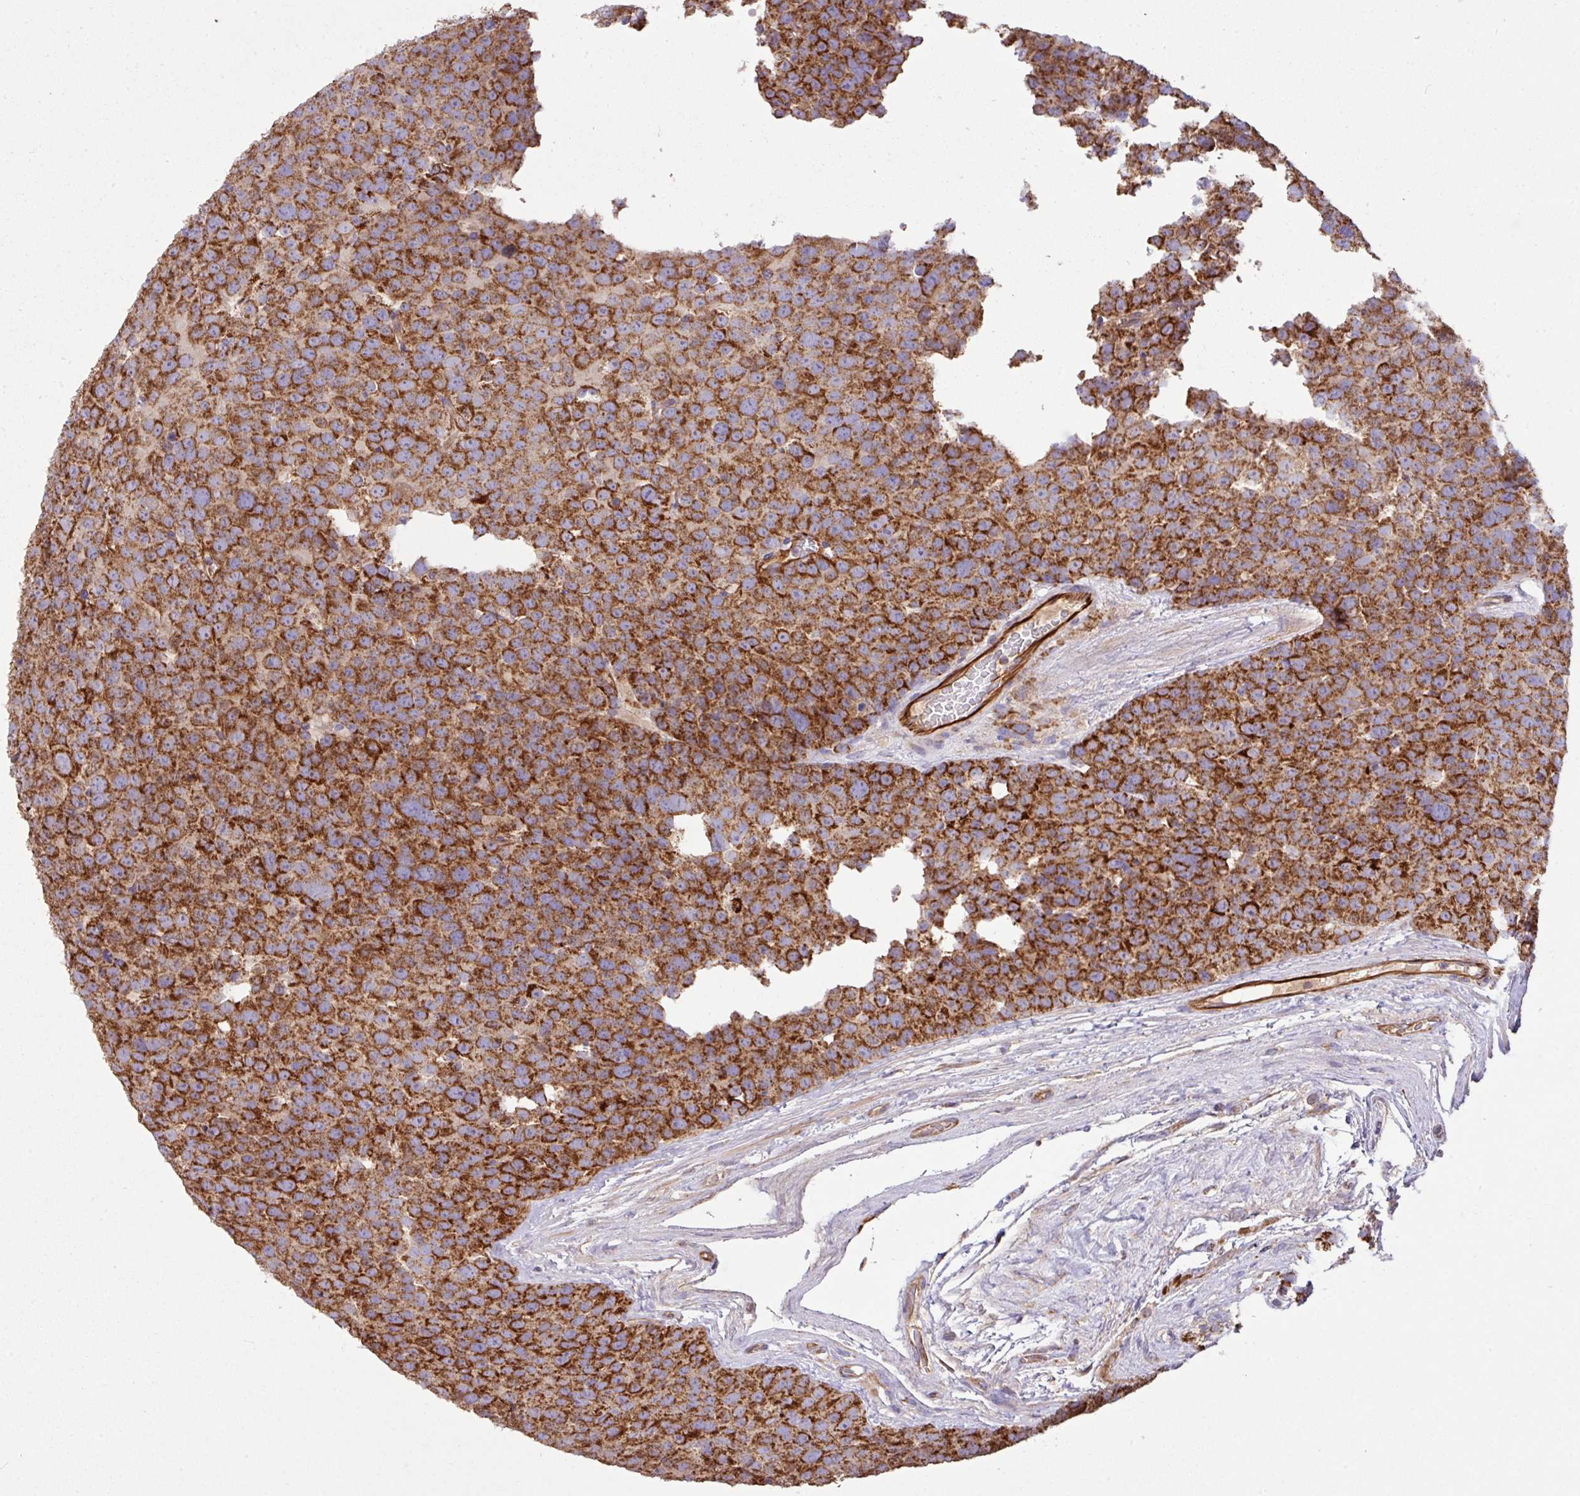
{"staining": {"intensity": "strong", "quantity": ">75%", "location": "cytoplasmic/membranous"}, "tissue": "testis cancer", "cell_type": "Tumor cells", "image_type": "cancer", "snomed": [{"axis": "morphology", "description": "Seminoma, NOS"}, {"axis": "topography", "description": "Testis"}], "caption": "Immunohistochemical staining of human testis cancer exhibits high levels of strong cytoplasmic/membranous protein expression in about >75% of tumor cells. The staining was performed using DAB, with brown indicating positive protein expression. Nuclei are stained blue with hematoxylin.", "gene": "LRRC53", "patient": {"sex": "male", "age": 71}}